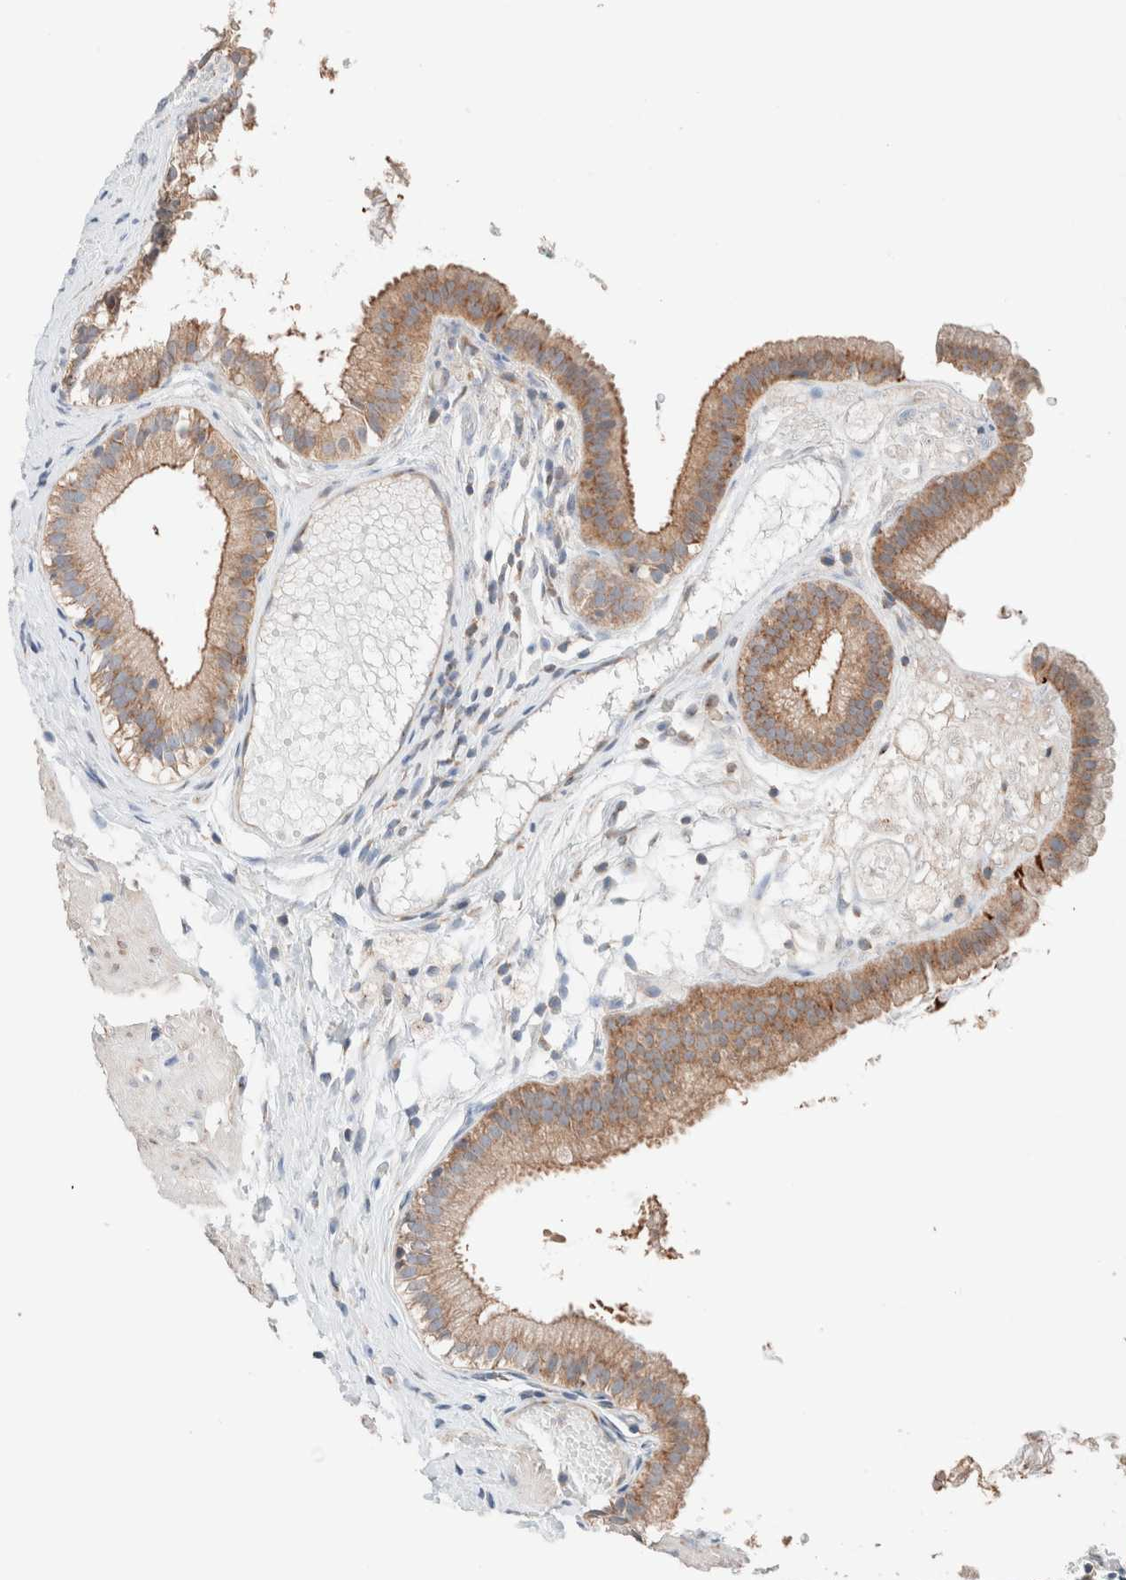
{"staining": {"intensity": "moderate", "quantity": "25%-75%", "location": "cytoplasmic/membranous"}, "tissue": "gallbladder", "cell_type": "Glandular cells", "image_type": "normal", "snomed": [{"axis": "morphology", "description": "Normal tissue, NOS"}, {"axis": "topography", "description": "Gallbladder"}], "caption": "Immunohistochemistry photomicrograph of benign gallbladder stained for a protein (brown), which exhibits medium levels of moderate cytoplasmic/membranous staining in approximately 25%-75% of glandular cells.", "gene": "CASC3", "patient": {"sex": "female", "age": 26}}